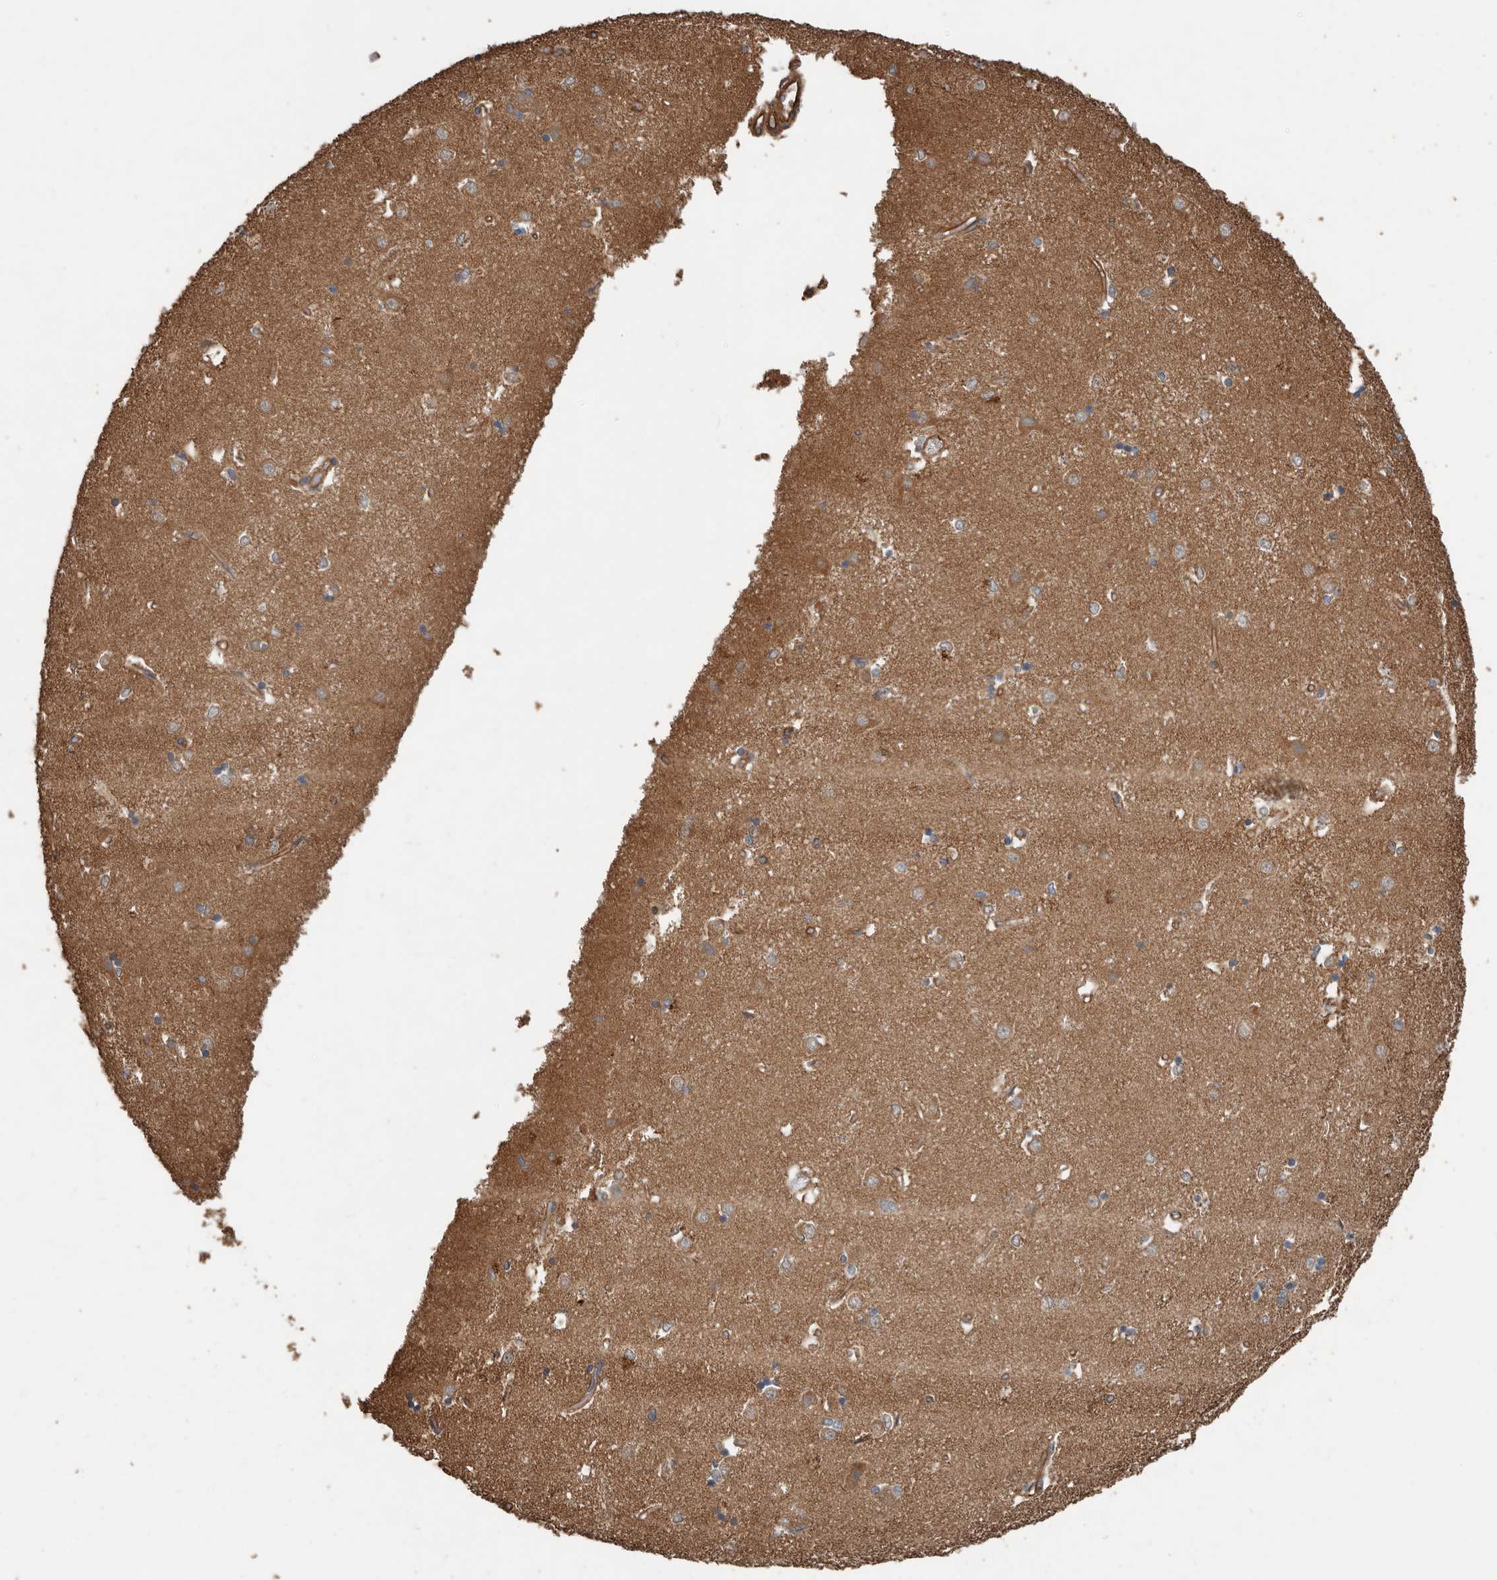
{"staining": {"intensity": "negative", "quantity": "none", "location": "none"}, "tissue": "caudate", "cell_type": "Glial cells", "image_type": "normal", "snomed": [{"axis": "morphology", "description": "Normal tissue, NOS"}, {"axis": "topography", "description": "Lateral ventricle wall"}], "caption": "This is a photomicrograph of immunohistochemistry staining of benign caudate, which shows no expression in glial cells.", "gene": "YOD1", "patient": {"sex": "male", "age": 45}}